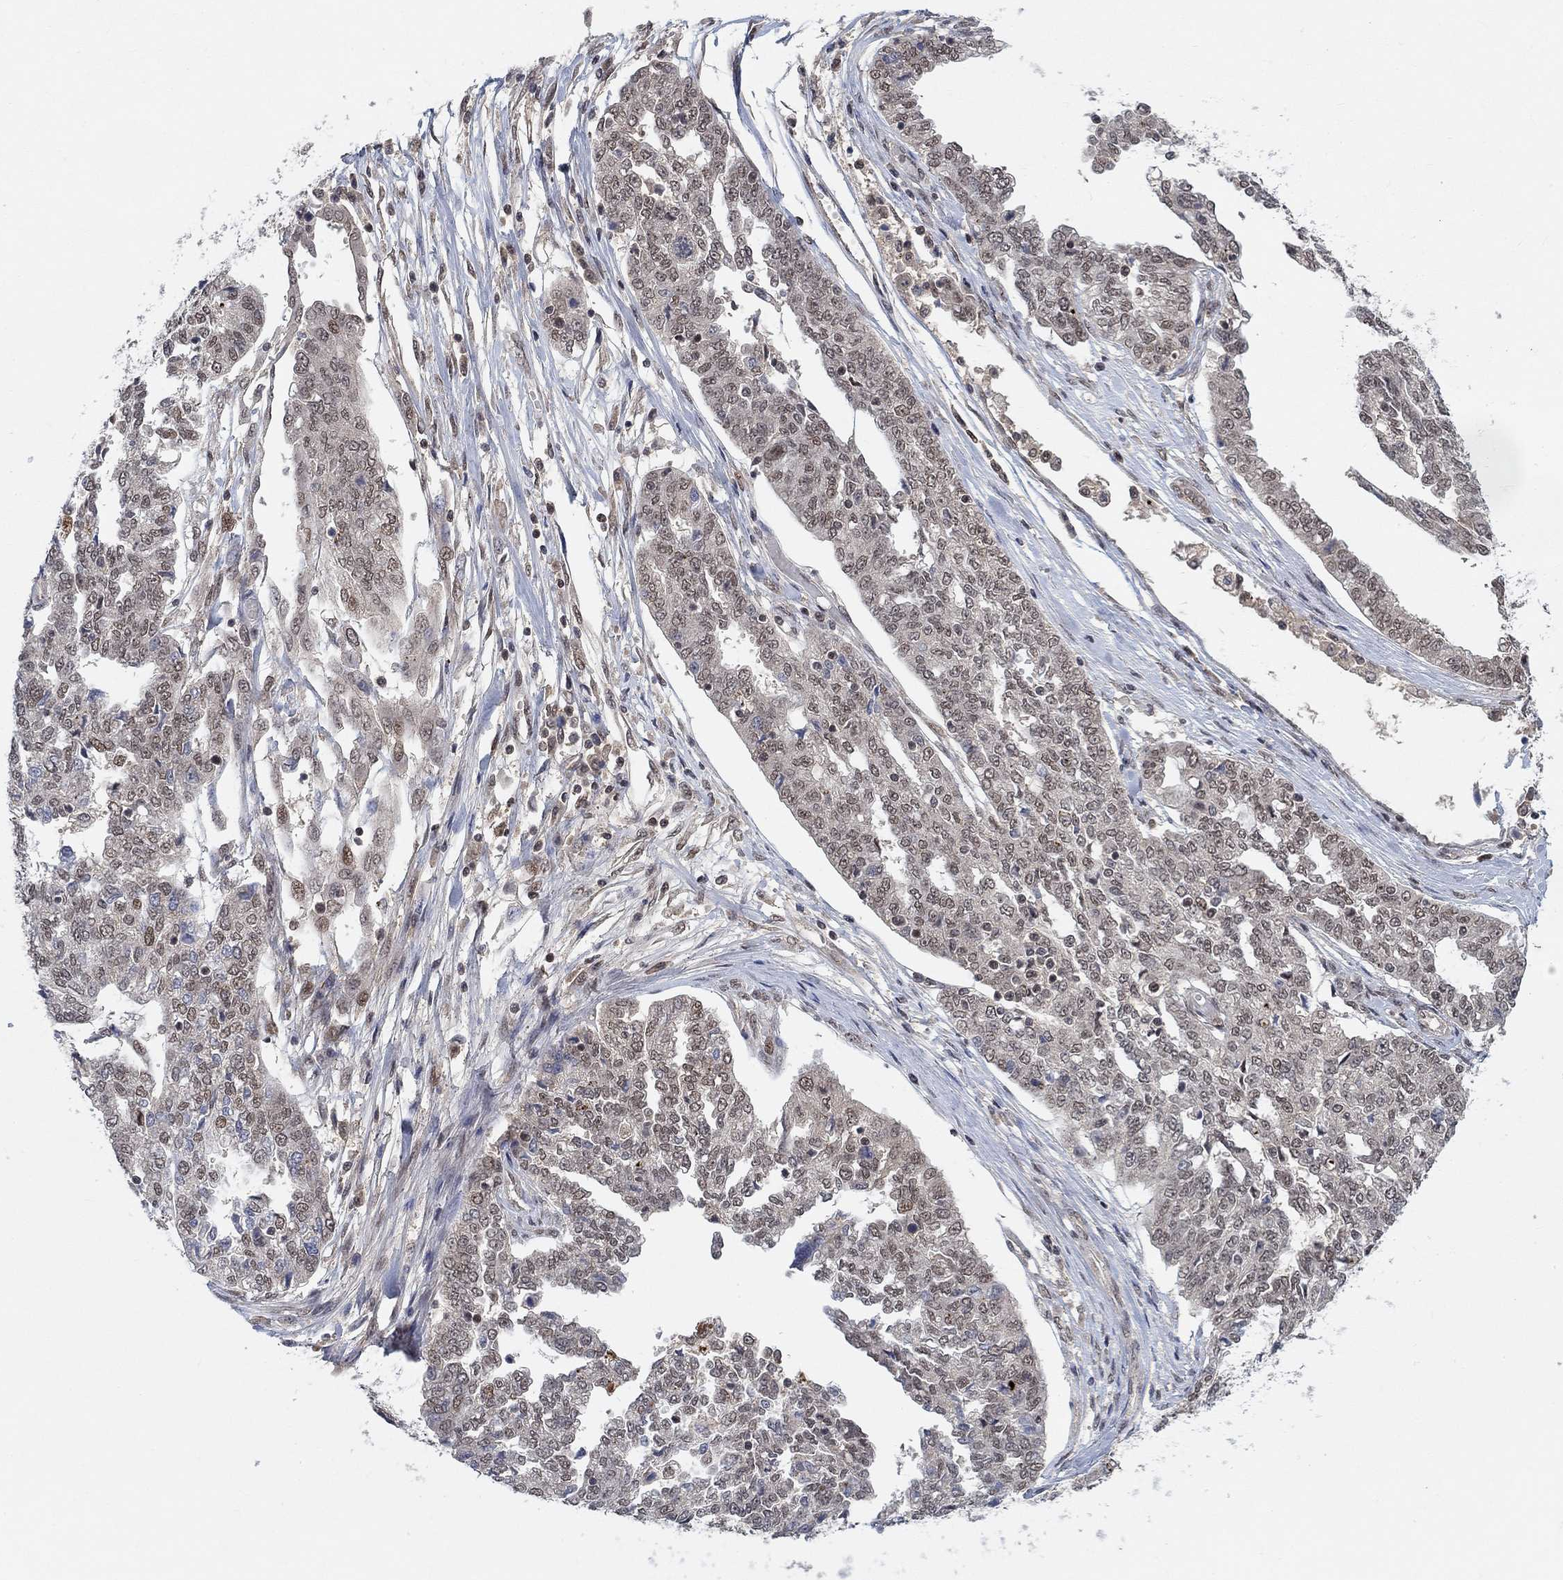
{"staining": {"intensity": "negative", "quantity": "none", "location": "none"}, "tissue": "ovarian cancer", "cell_type": "Tumor cells", "image_type": "cancer", "snomed": [{"axis": "morphology", "description": "Cystadenocarcinoma, serous, NOS"}, {"axis": "topography", "description": "Ovary"}], "caption": "Immunohistochemical staining of human serous cystadenocarcinoma (ovarian) shows no significant staining in tumor cells.", "gene": "THAP8", "patient": {"sex": "female", "age": 67}}